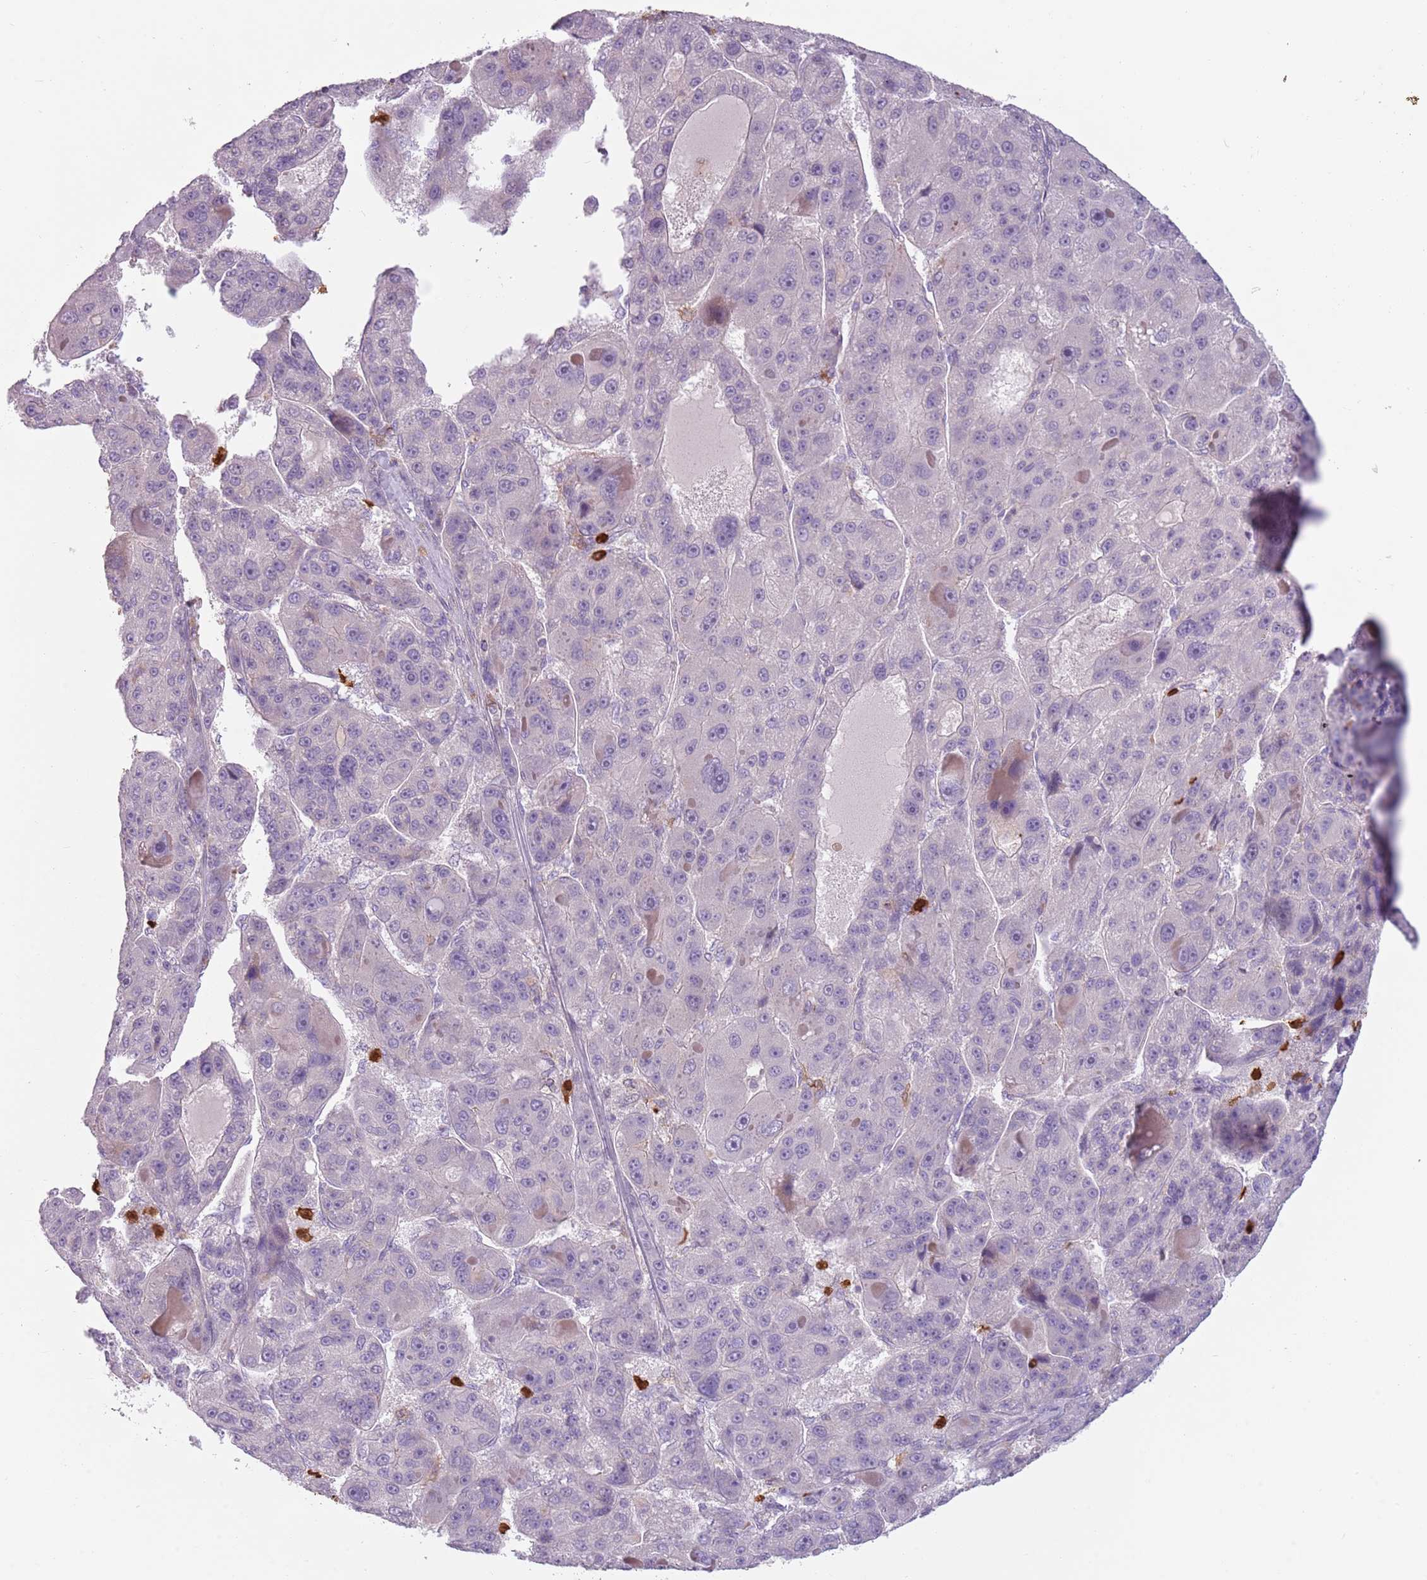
{"staining": {"intensity": "negative", "quantity": "none", "location": "none"}, "tissue": "liver cancer", "cell_type": "Tumor cells", "image_type": "cancer", "snomed": [{"axis": "morphology", "description": "Carcinoma, Hepatocellular, NOS"}, {"axis": "topography", "description": "Liver"}], "caption": "Immunohistochemistry (IHC) photomicrograph of liver cancer stained for a protein (brown), which exhibits no staining in tumor cells.", "gene": "SPAG4", "patient": {"sex": "male", "age": 76}}